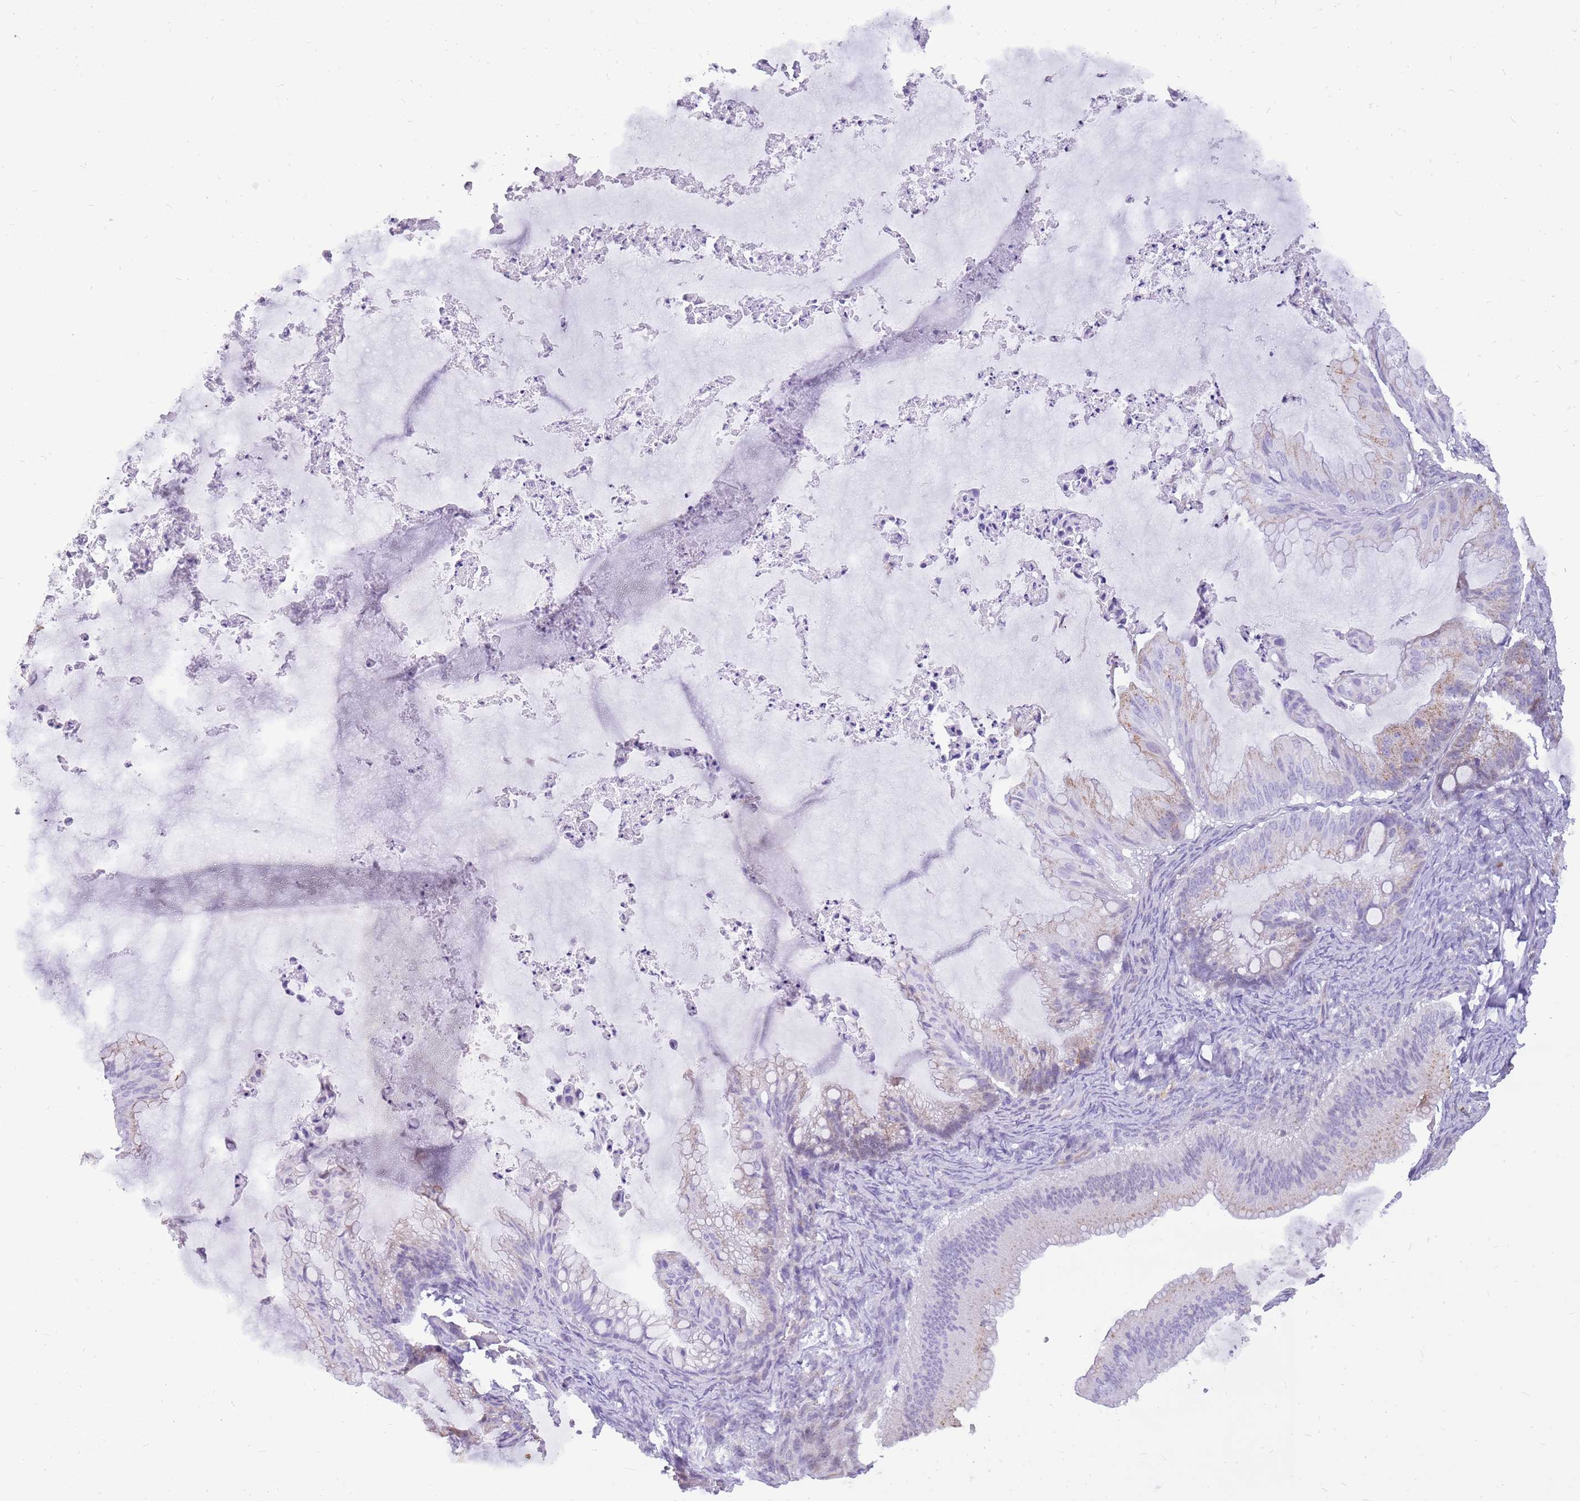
{"staining": {"intensity": "moderate", "quantity": "25%-75%", "location": "cytoplasmic/membranous"}, "tissue": "ovarian cancer", "cell_type": "Tumor cells", "image_type": "cancer", "snomed": [{"axis": "morphology", "description": "Cystadenocarcinoma, mucinous, NOS"}, {"axis": "topography", "description": "Ovary"}], "caption": "About 25%-75% of tumor cells in ovarian mucinous cystadenocarcinoma exhibit moderate cytoplasmic/membranous protein positivity as visualized by brown immunohistochemical staining.", "gene": "PCNX1", "patient": {"sex": "female", "age": 71}}